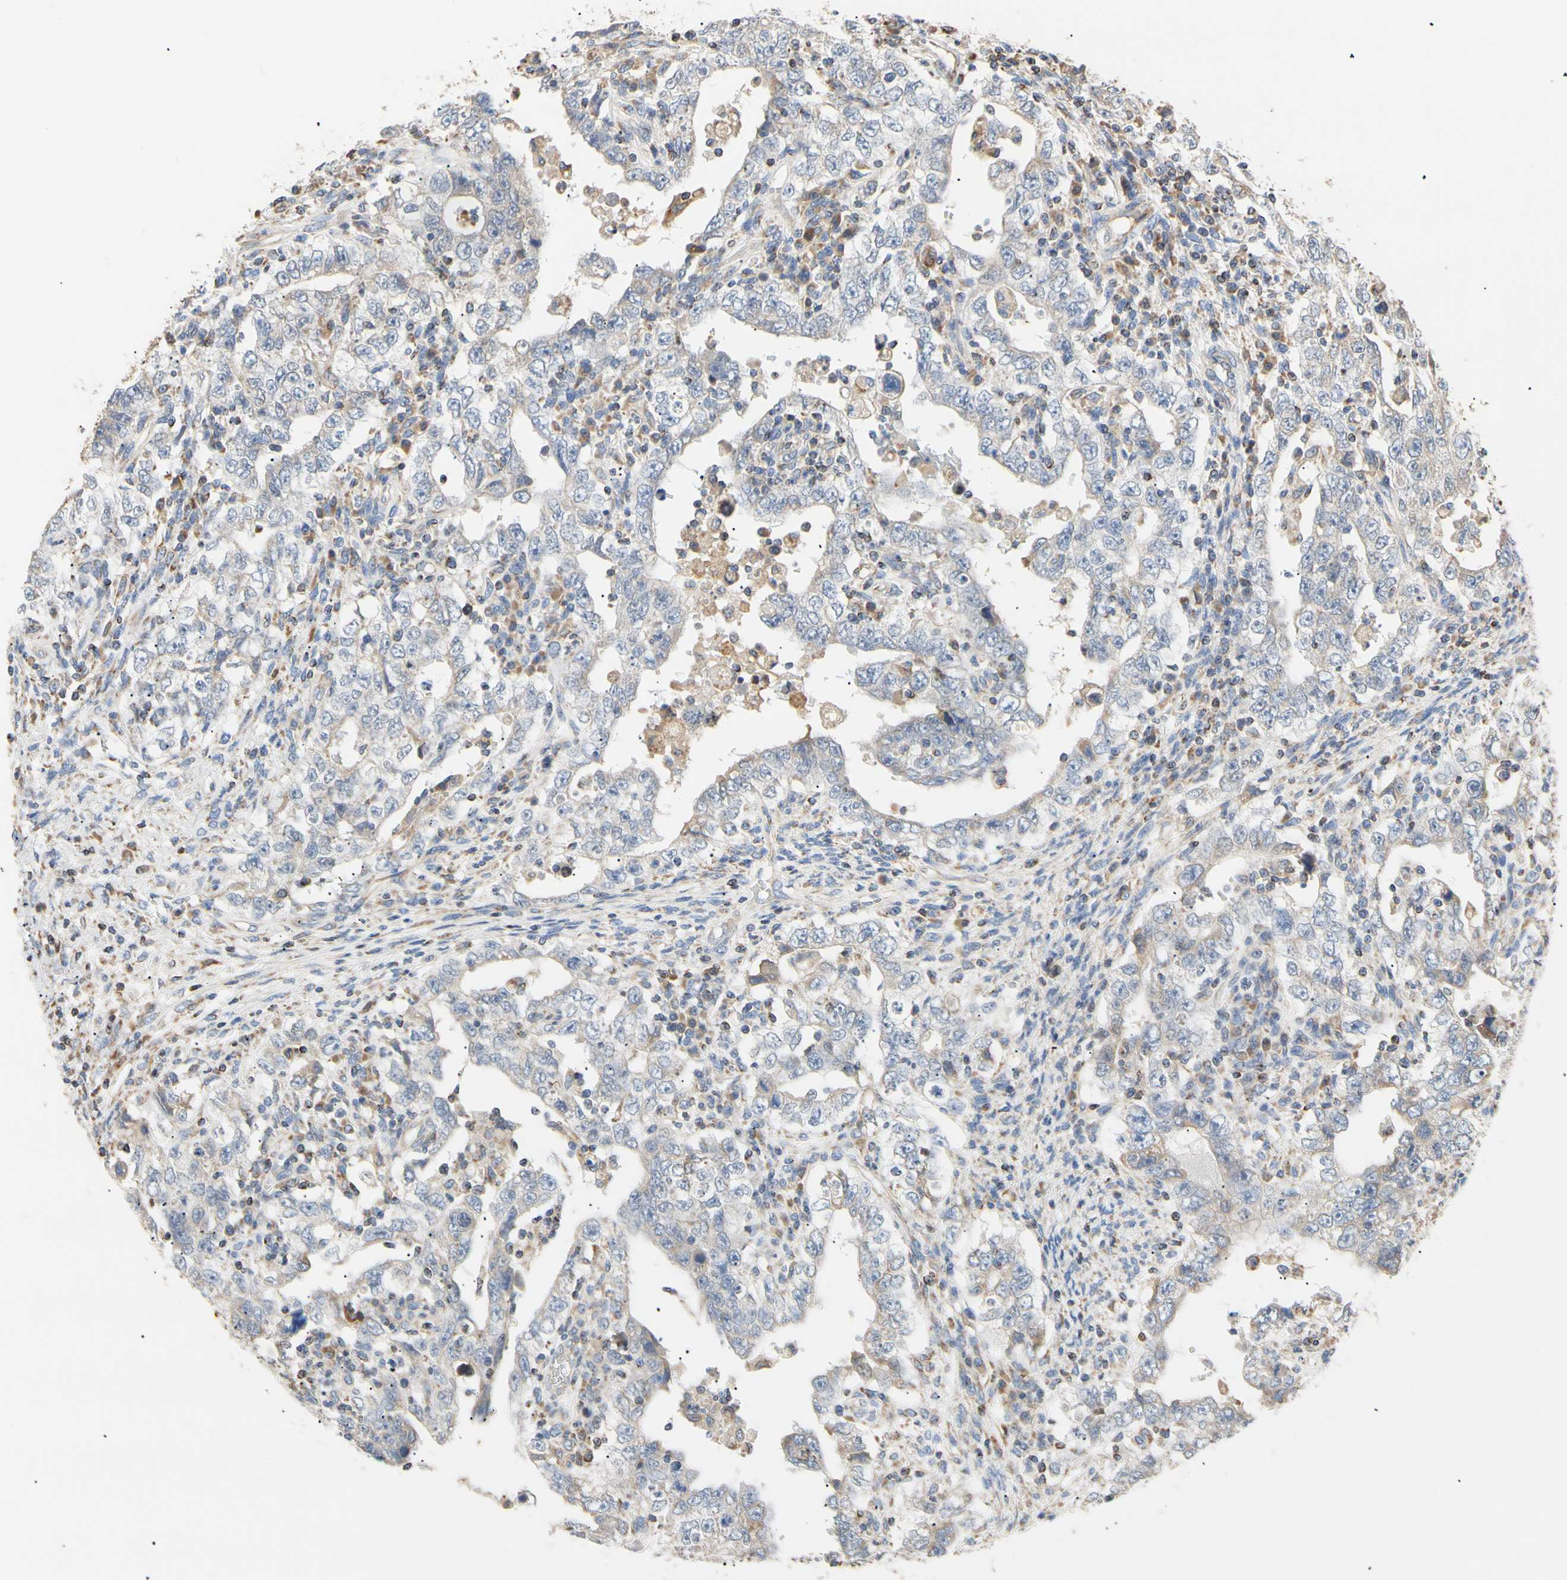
{"staining": {"intensity": "weak", "quantity": "<25%", "location": "cytoplasmic/membranous"}, "tissue": "testis cancer", "cell_type": "Tumor cells", "image_type": "cancer", "snomed": [{"axis": "morphology", "description": "Carcinoma, Embryonal, NOS"}, {"axis": "topography", "description": "Testis"}], "caption": "This is an immunohistochemistry micrograph of testis cancer (embryonal carcinoma). There is no positivity in tumor cells.", "gene": "PLGRKT", "patient": {"sex": "male", "age": 26}}